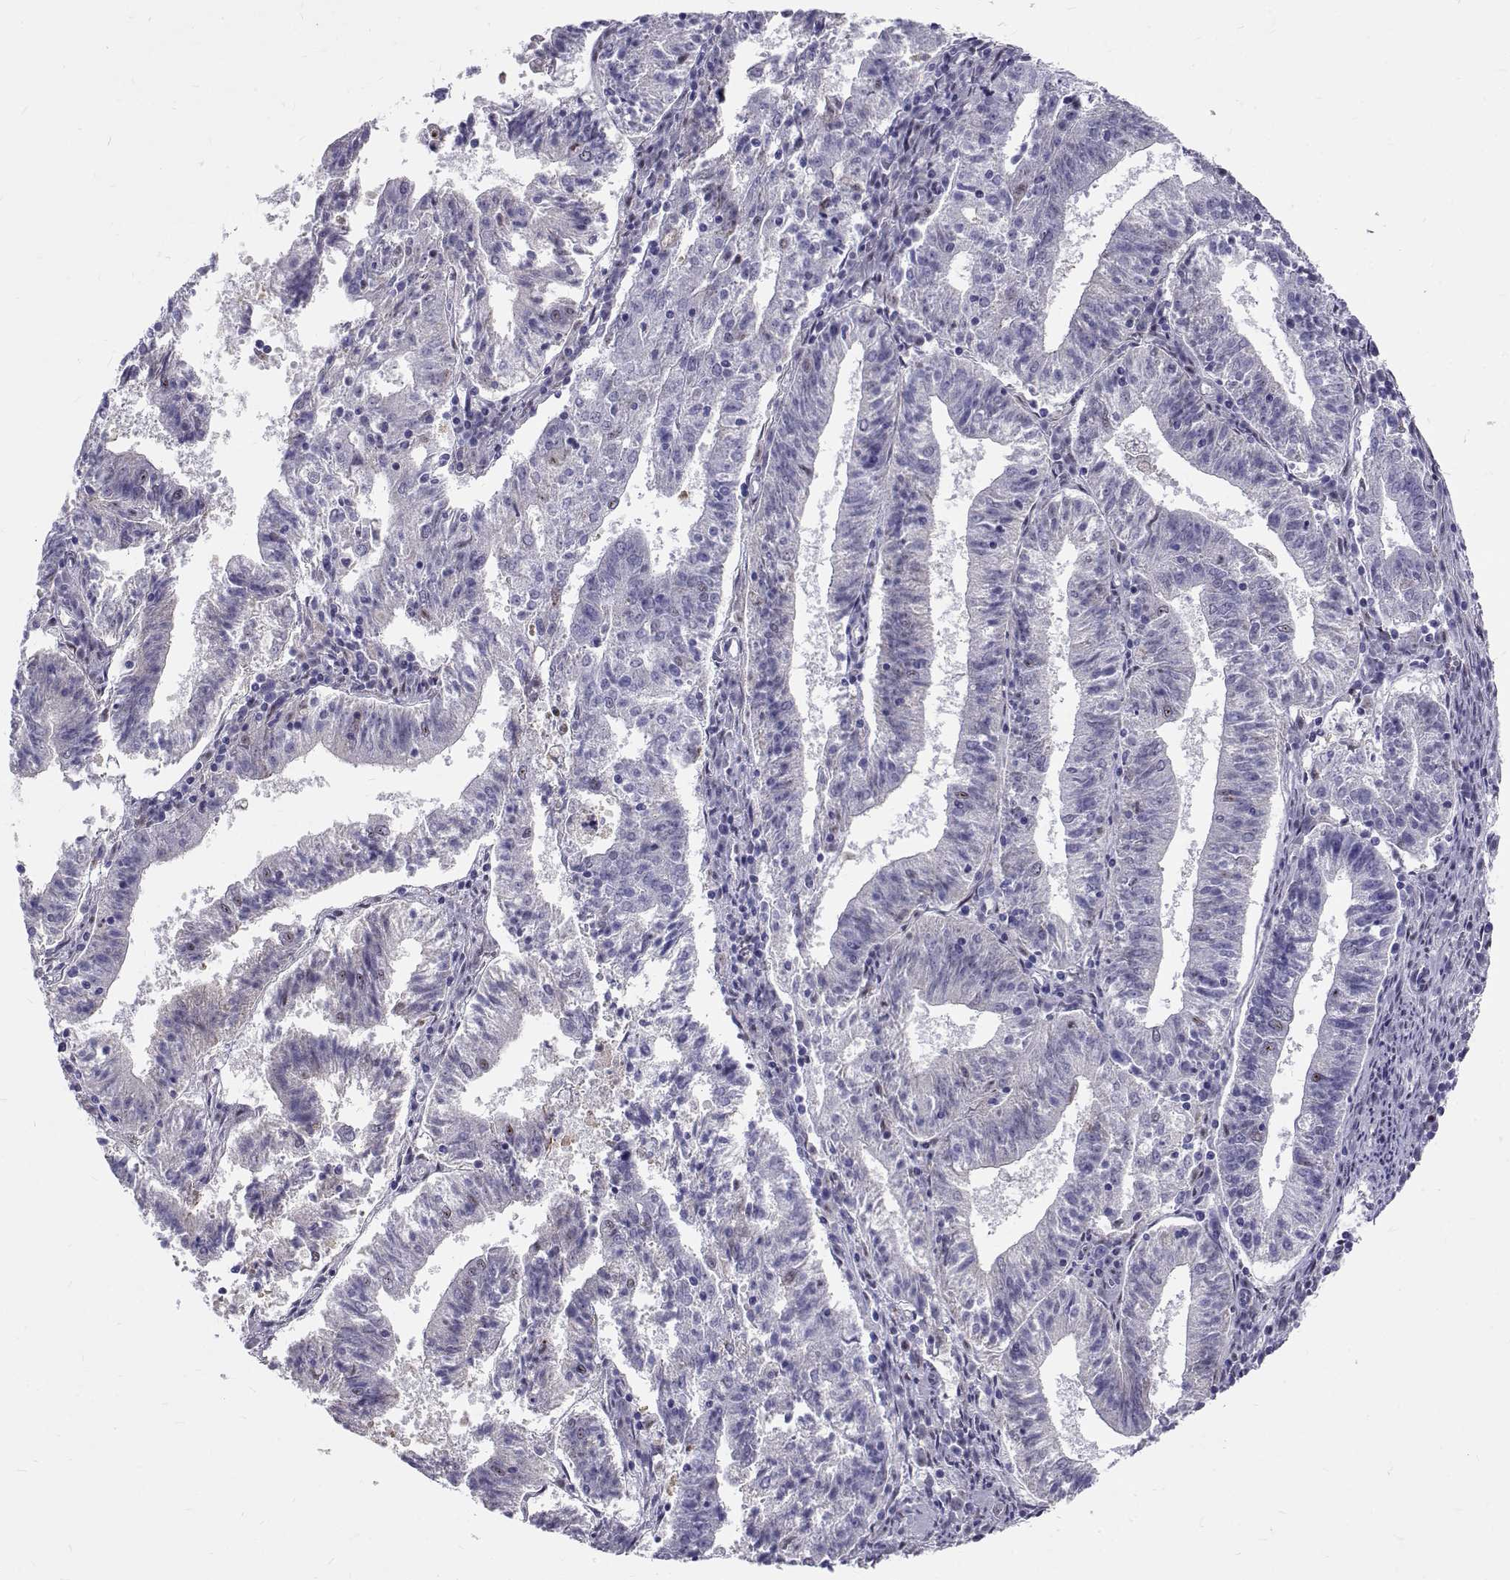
{"staining": {"intensity": "negative", "quantity": "none", "location": "none"}, "tissue": "endometrial cancer", "cell_type": "Tumor cells", "image_type": "cancer", "snomed": [{"axis": "morphology", "description": "Adenocarcinoma, NOS"}, {"axis": "topography", "description": "Endometrium"}], "caption": "Tumor cells show no significant expression in adenocarcinoma (endometrial).", "gene": "IGSF1", "patient": {"sex": "female", "age": 82}}